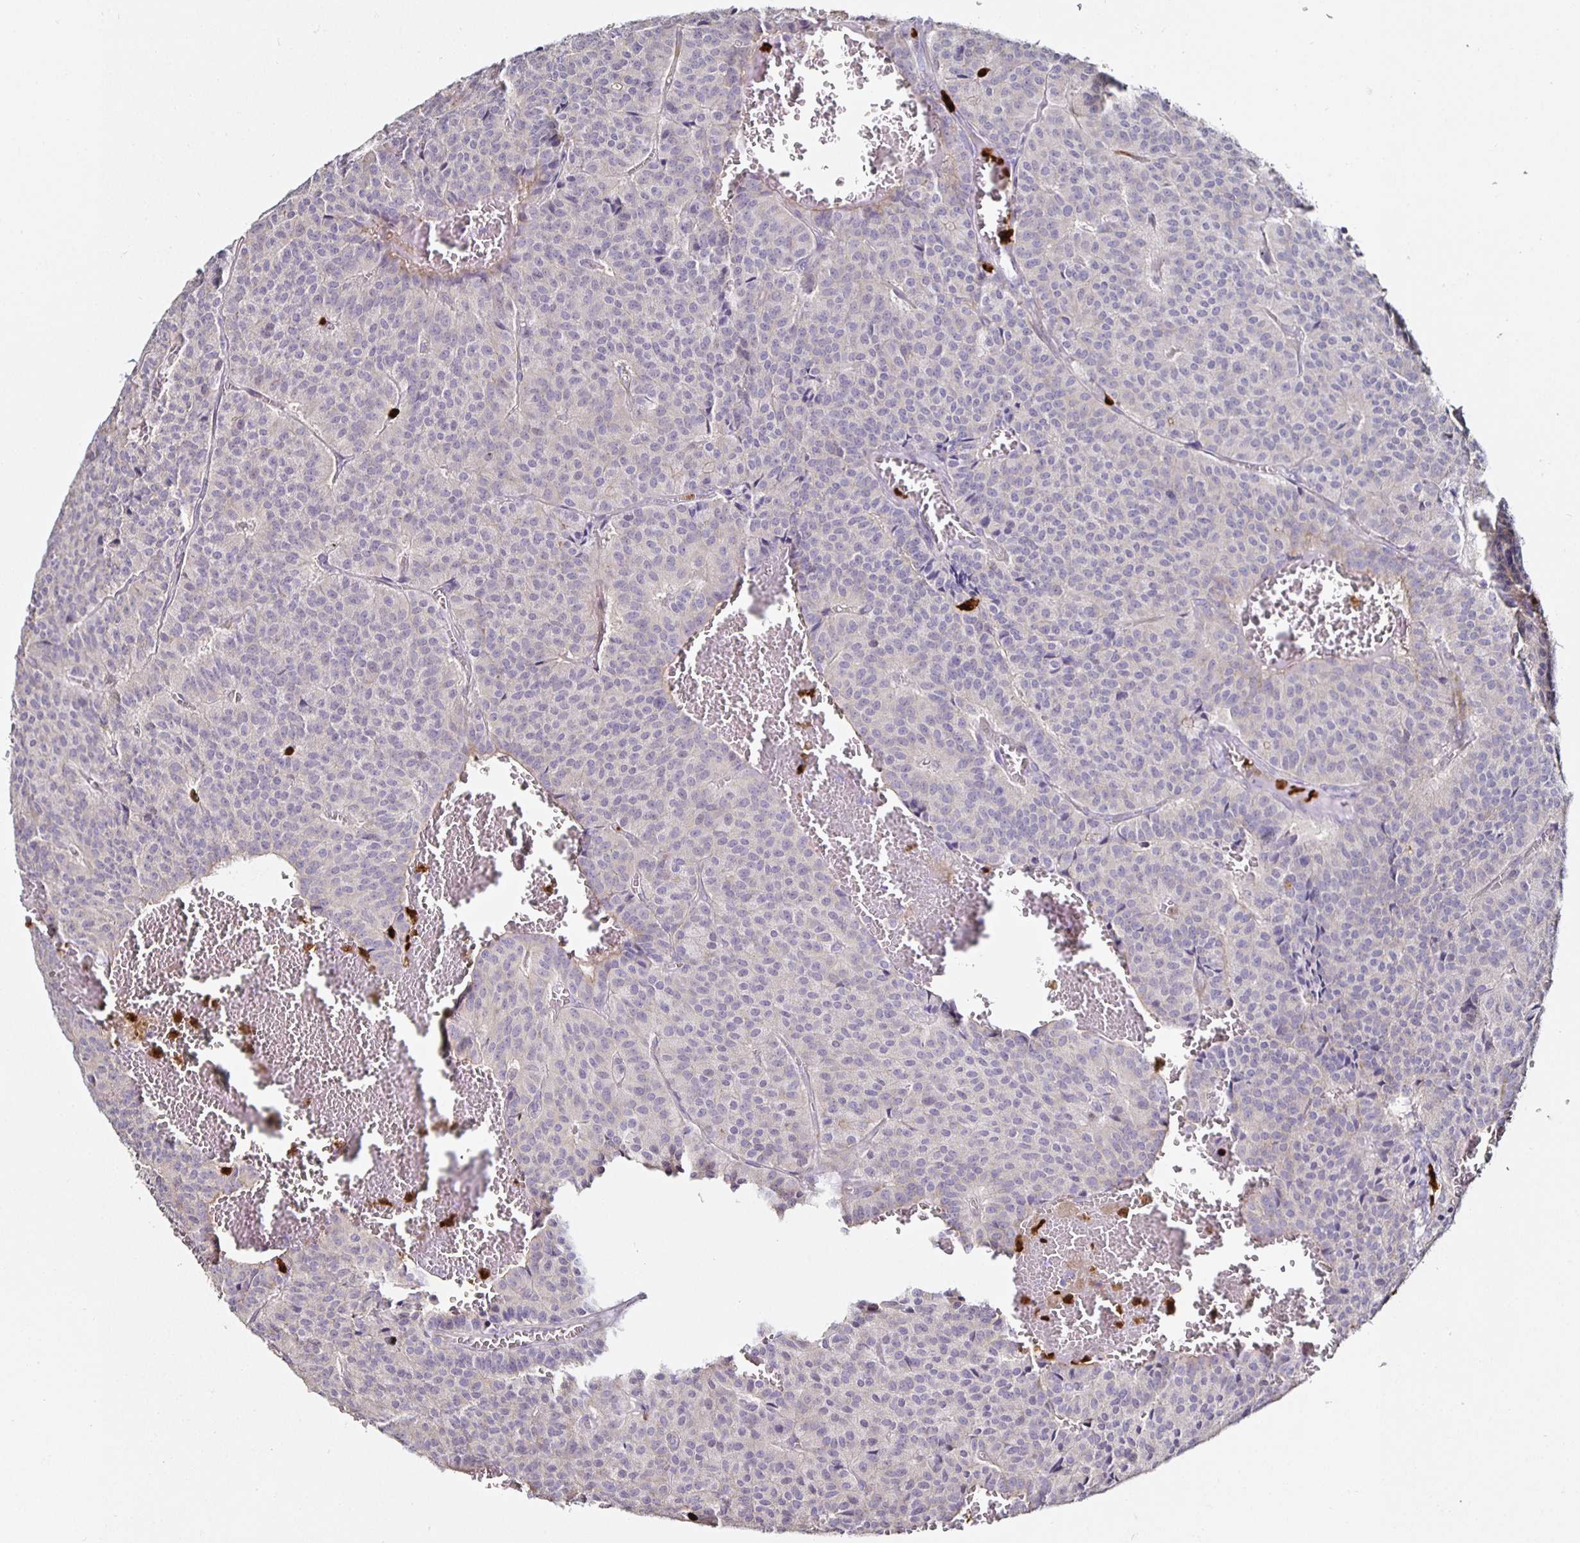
{"staining": {"intensity": "negative", "quantity": "none", "location": "none"}, "tissue": "carcinoid", "cell_type": "Tumor cells", "image_type": "cancer", "snomed": [{"axis": "morphology", "description": "Carcinoid, malignant, NOS"}, {"axis": "topography", "description": "Lung"}], "caption": "Immunohistochemistry (IHC) of human carcinoid displays no expression in tumor cells.", "gene": "TLR4", "patient": {"sex": "male", "age": 70}}